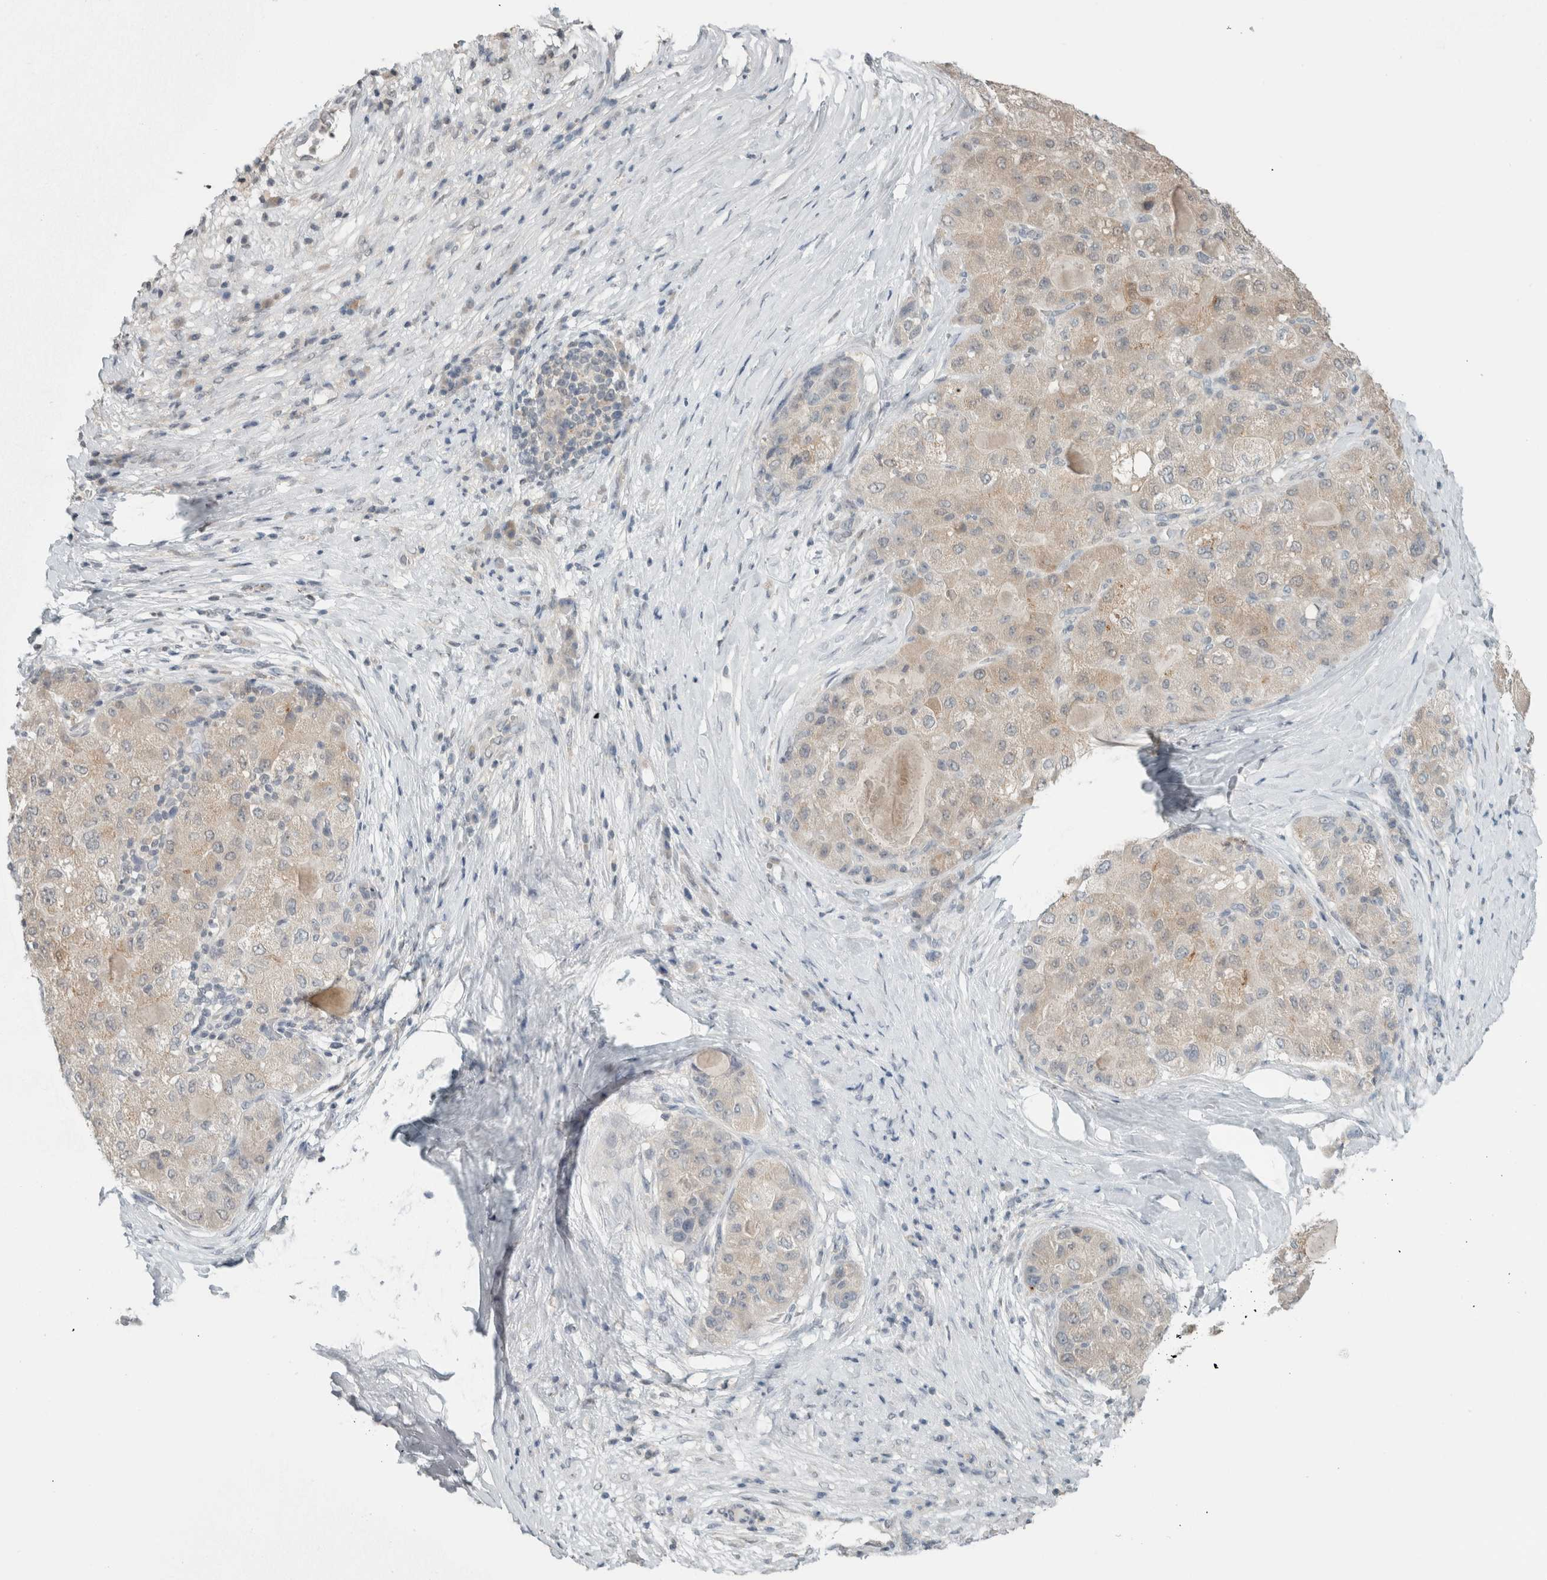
{"staining": {"intensity": "weak", "quantity": ">75%", "location": "cytoplasmic/membranous"}, "tissue": "liver cancer", "cell_type": "Tumor cells", "image_type": "cancer", "snomed": [{"axis": "morphology", "description": "Carcinoma, Hepatocellular, NOS"}, {"axis": "topography", "description": "Liver"}], "caption": "Protein expression analysis of human liver cancer (hepatocellular carcinoma) reveals weak cytoplasmic/membranous expression in about >75% of tumor cells. The protein is shown in brown color, while the nuclei are stained blue.", "gene": "TRIT1", "patient": {"sex": "male", "age": 80}}